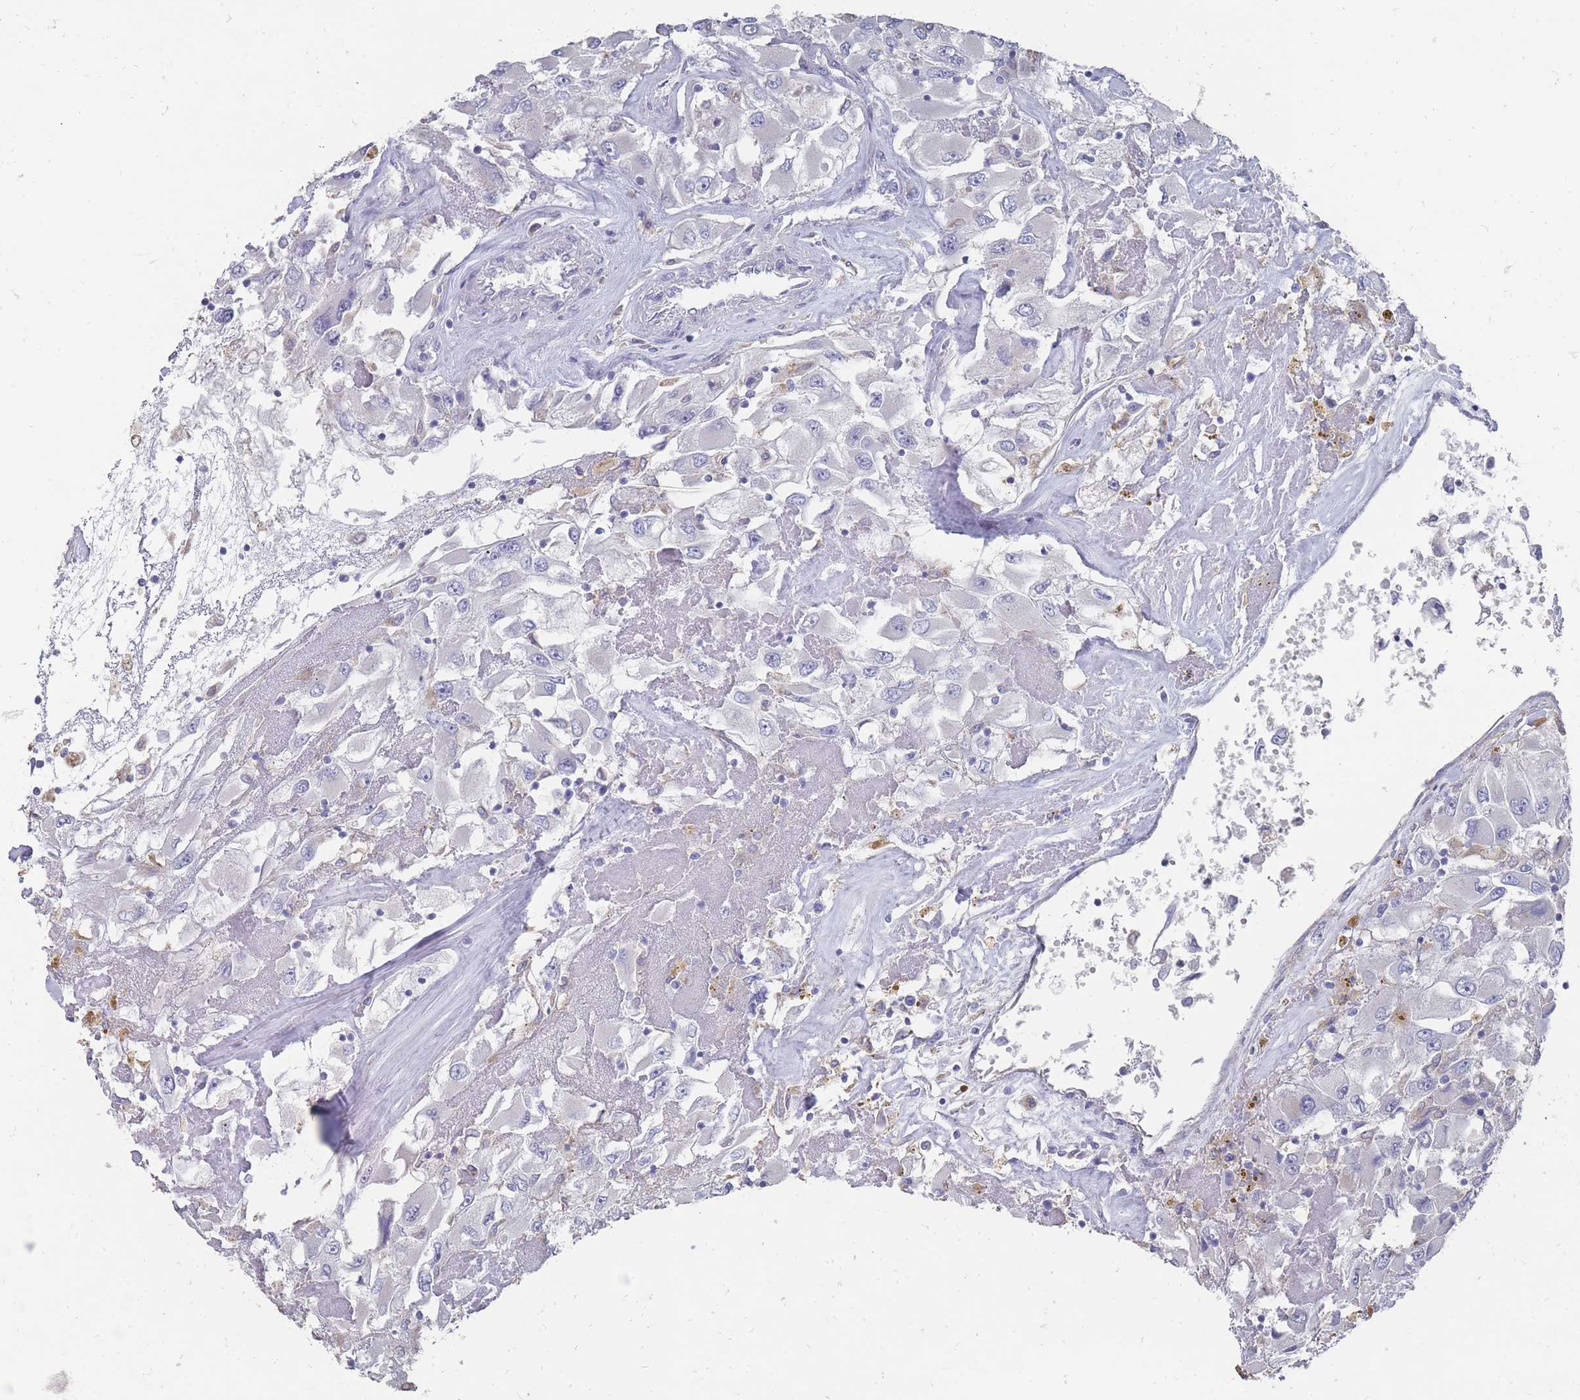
{"staining": {"intensity": "negative", "quantity": "none", "location": "none"}, "tissue": "renal cancer", "cell_type": "Tumor cells", "image_type": "cancer", "snomed": [{"axis": "morphology", "description": "Adenocarcinoma, NOS"}, {"axis": "topography", "description": "Kidney"}], "caption": "Tumor cells show no significant positivity in renal cancer (adenocarcinoma).", "gene": "OTULINL", "patient": {"sex": "female", "age": 52}}